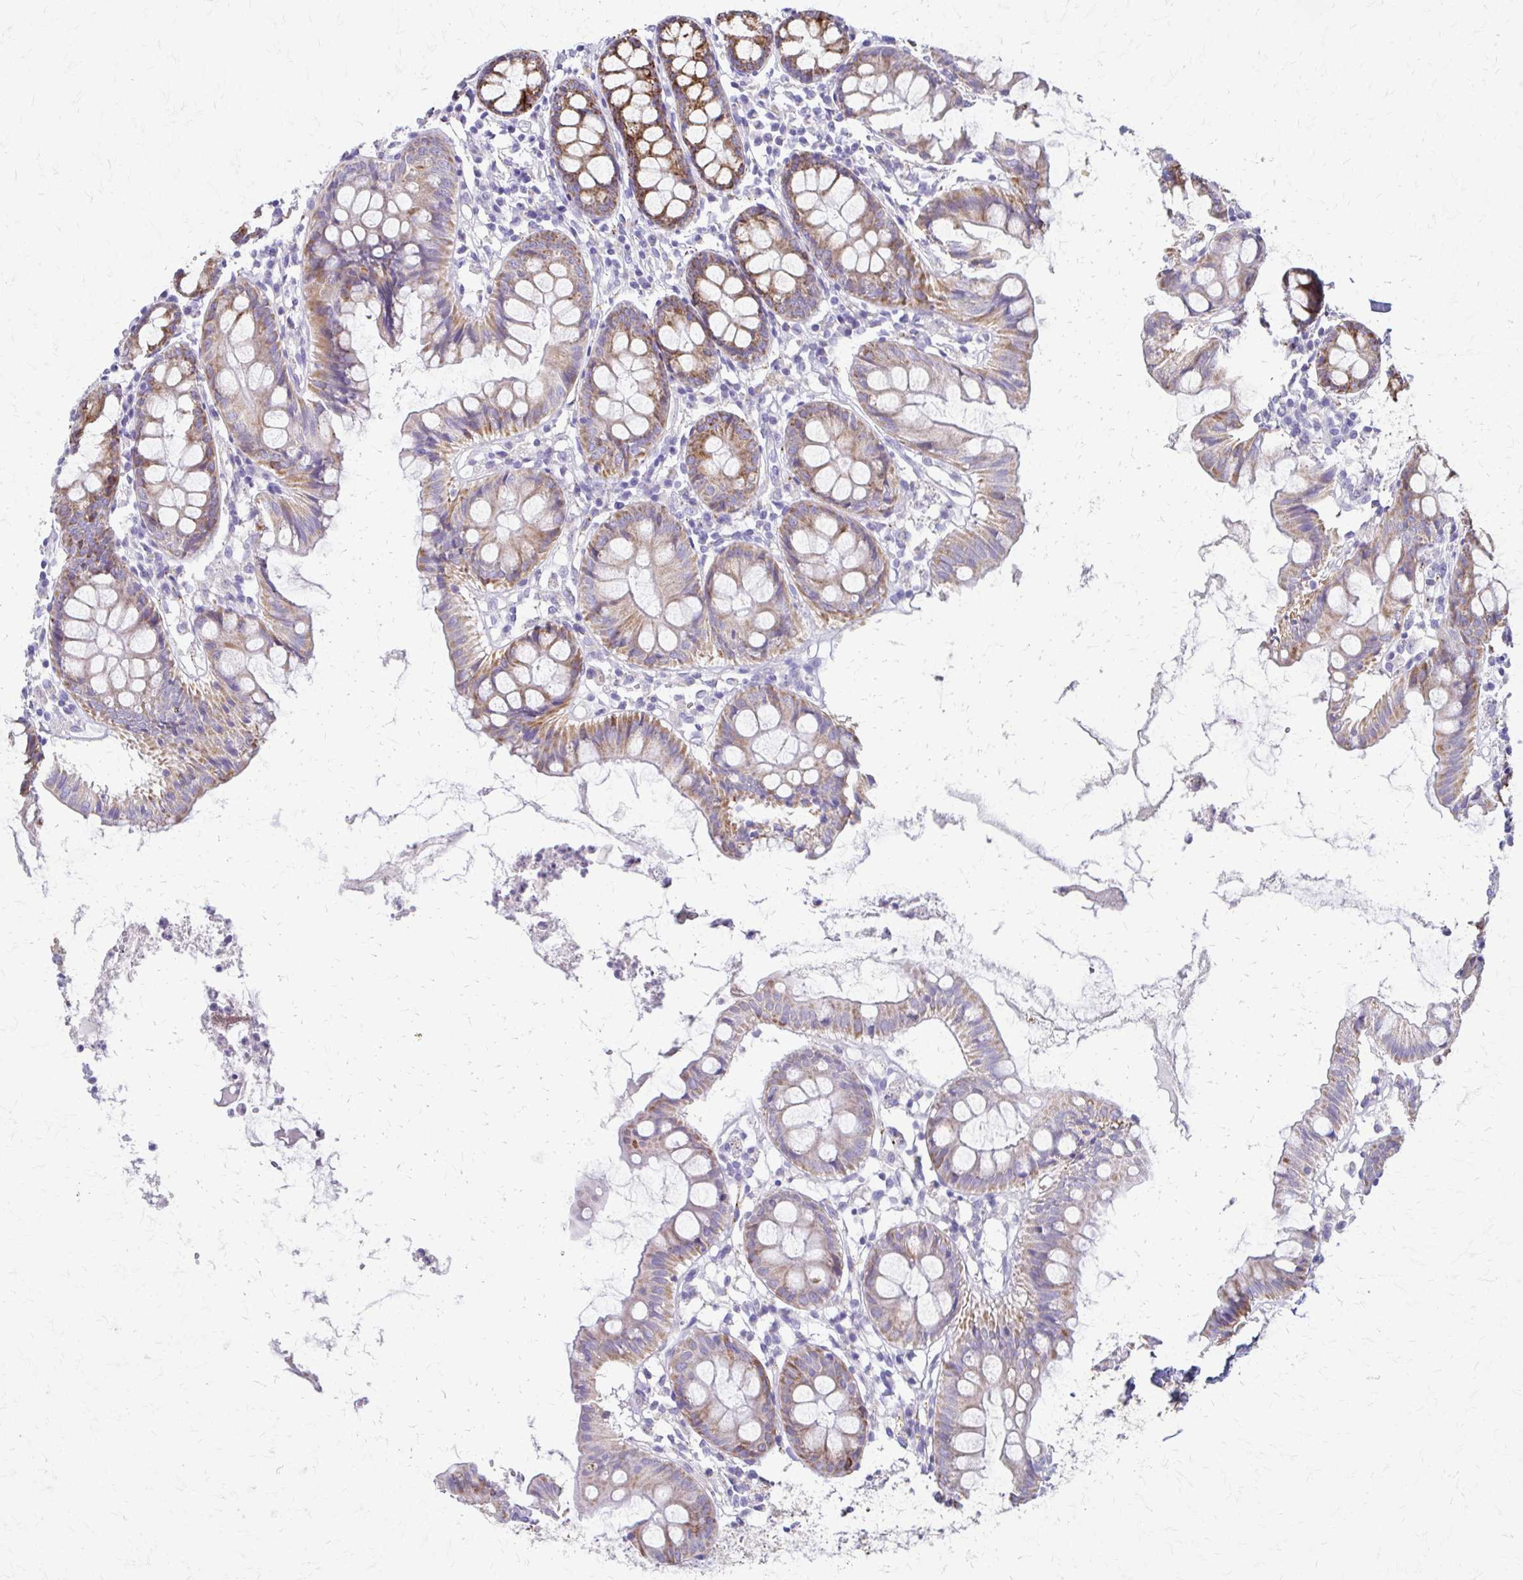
{"staining": {"intensity": "negative", "quantity": "none", "location": "none"}, "tissue": "colon", "cell_type": "Endothelial cells", "image_type": "normal", "snomed": [{"axis": "morphology", "description": "Normal tissue, NOS"}, {"axis": "topography", "description": "Colon"}], "caption": "The photomicrograph exhibits no staining of endothelial cells in unremarkable colon. Brightfield microscopy of immunohistochemistry stained with DAB (3,3'-diaminobenzidine) (brown) and hematoxylin (blue), captured at high magnification.", "gene": "ZSCAN5B", "patient": {"sex": "female", "age": 84}}